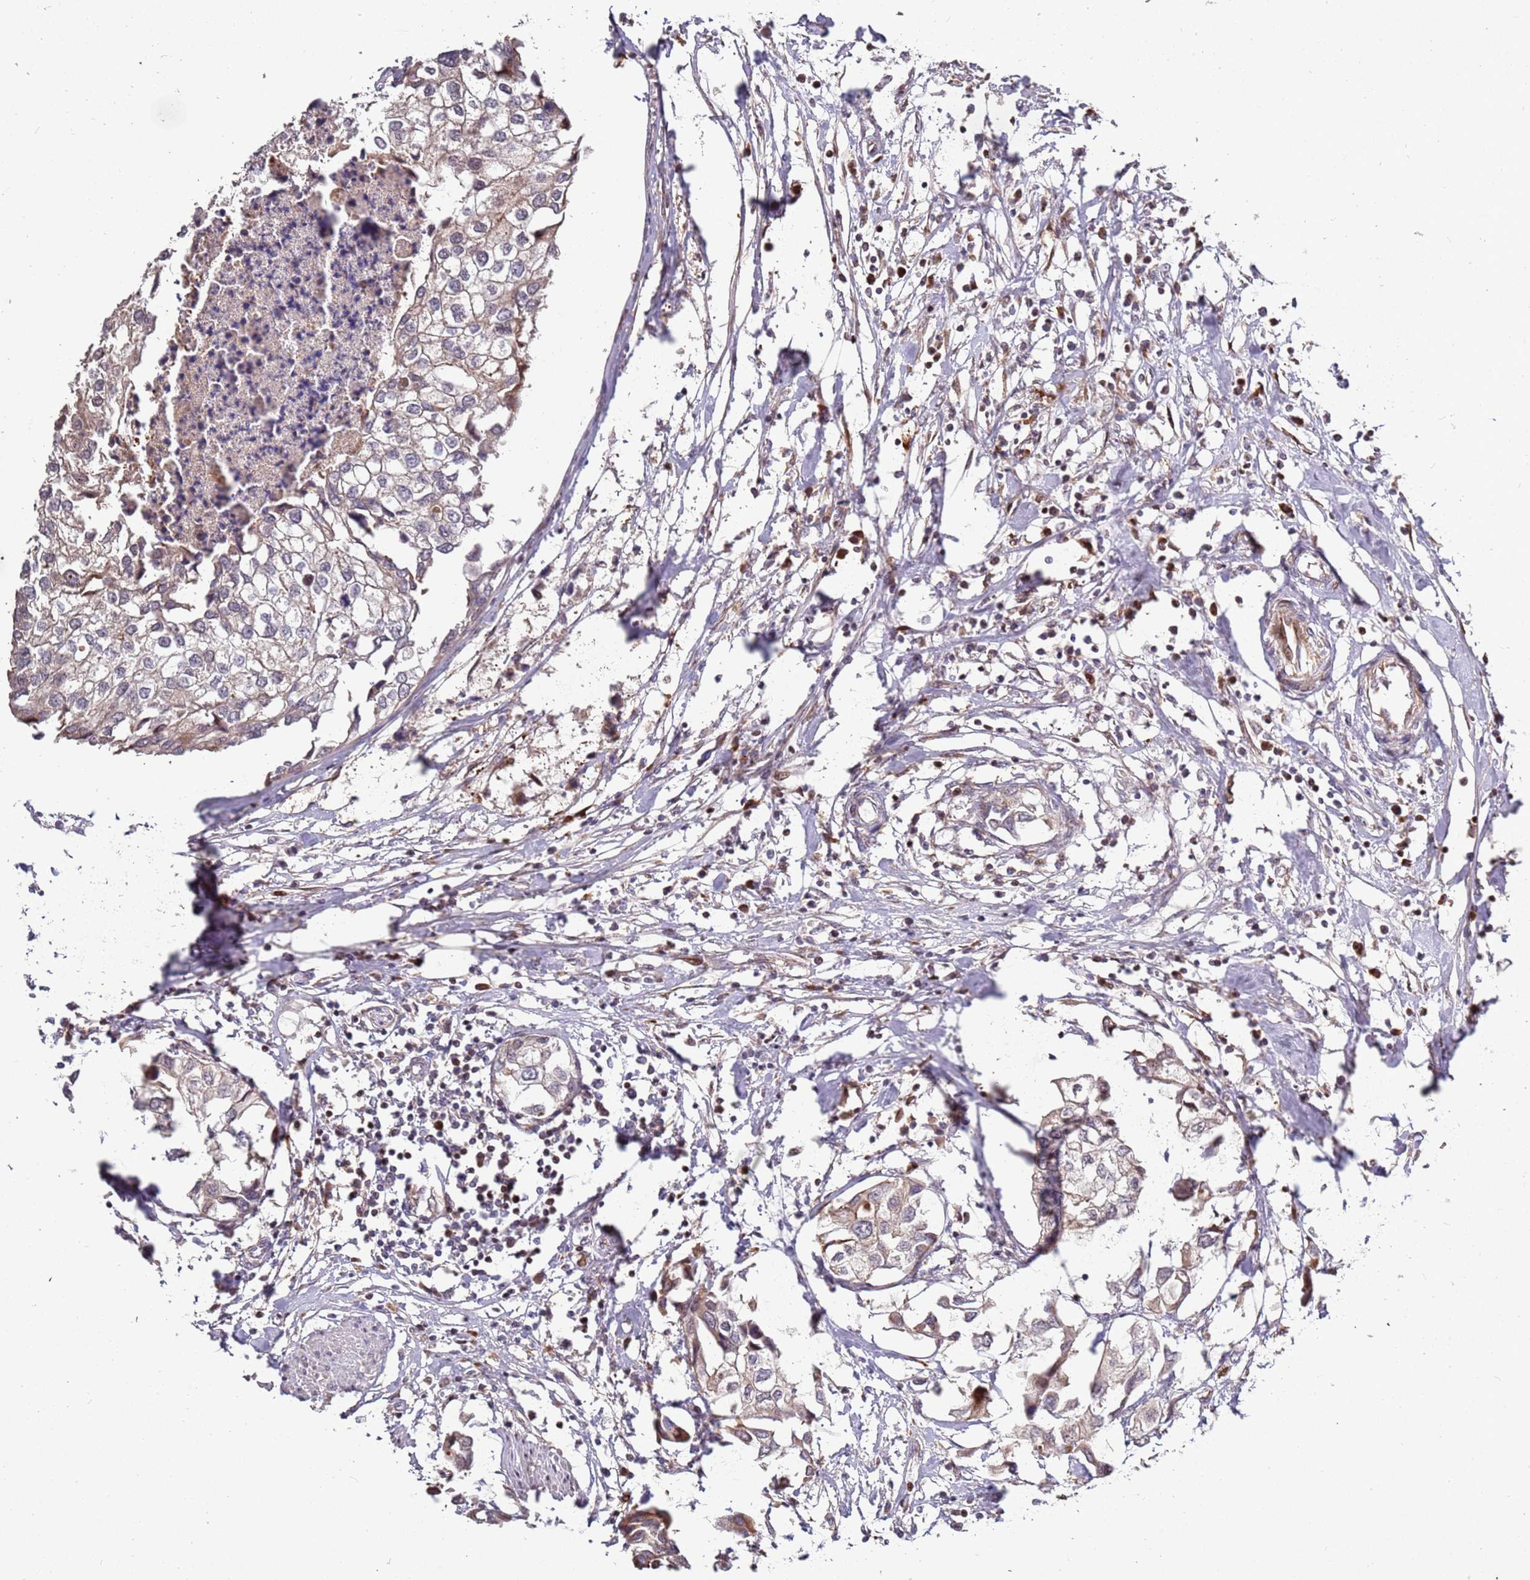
{"staining": {"intensity": "moderate", "quantity": "<25%", "location": "cytoplasmic/membranous"}, "tissue": "urothelial cancer", "cell_type": "Tumor cells", "image_type": "cancer", "snomed": [{"axis": "morphology", "description": "Urothelial carcinoma, High grade"}, {"axis": "topography", "description": "Urinary bladder"}], "caption": "Immunohistochemistry (IHC) photomicrograph of neoplastic tissue: human urothelial cancer stained using immunohistochemistry (IHC) displays low levels of moderate protein expression localized specifically in the cytoplasmic/membranous of tumor cells, appearing as a cytoplasmic/membranous brown color.", "gene": "RHBDL1", "patient": {"sex": "male", "age": 64}}